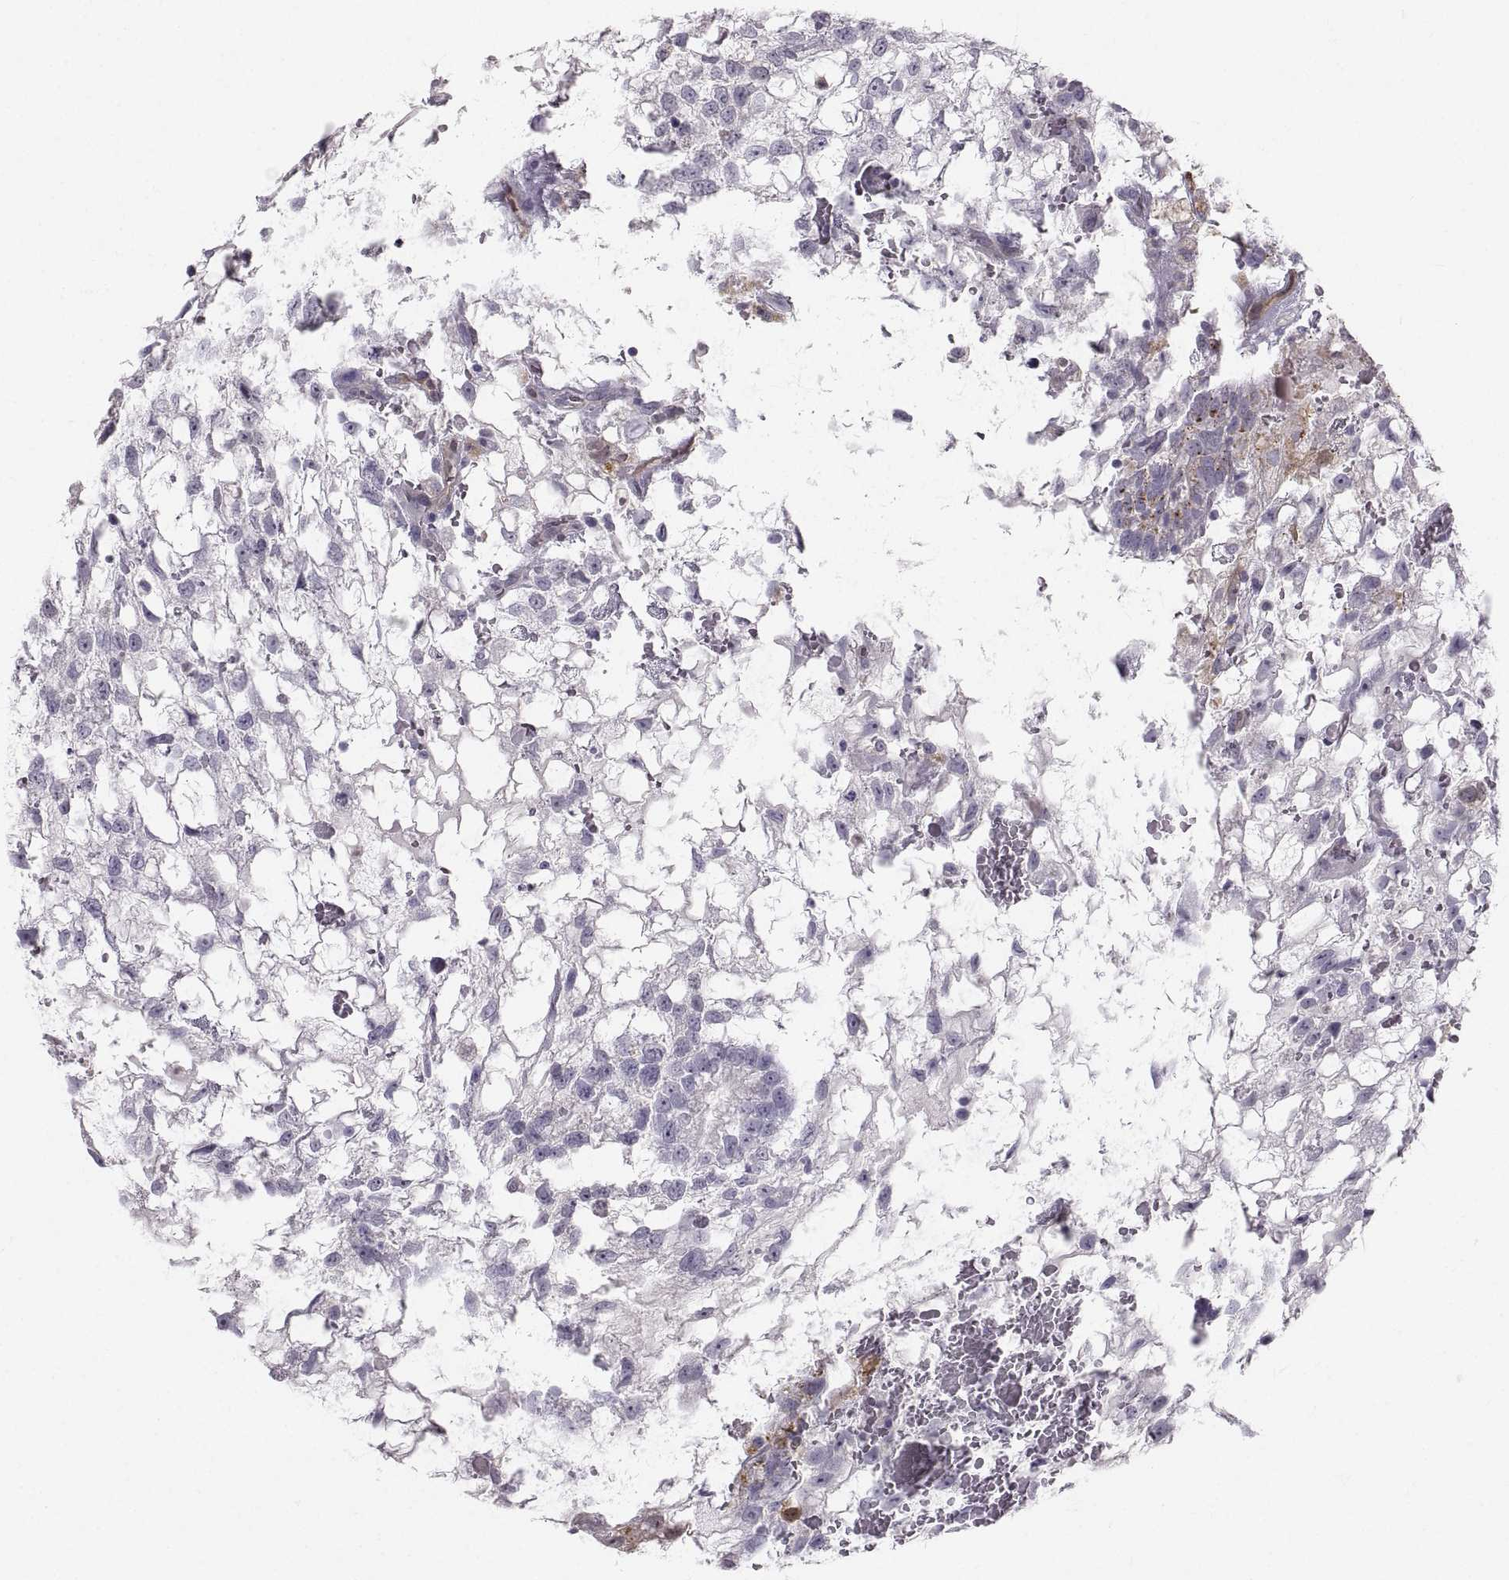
{"staining": {"intensity": "negative", "quantity": "none", "location": "none"}, "tissue": "testis cancer", "cell_type": "Tumor cells", "image_type": "cancer", "snomed": [{"axis": "morphology", "description": "Normal tissue, NOS"}, {"axis": "morphology", "description": "Carcinoma, Embryonal, NOS"}, {"axis": "topography", "description": "Testis"}, {"axis": "topography", "description": "Epididymis"}], "caption": "Immunohistochemistry (IHC) micrograph of neoplastic tissue: human testis embryonal carcinoma stained with DAB (3,3'-diaminobenzidine) displays no significant protein expression in tumor cells.", "gene": "PGM5", "patient": {"sex": "male", "age": 32}}